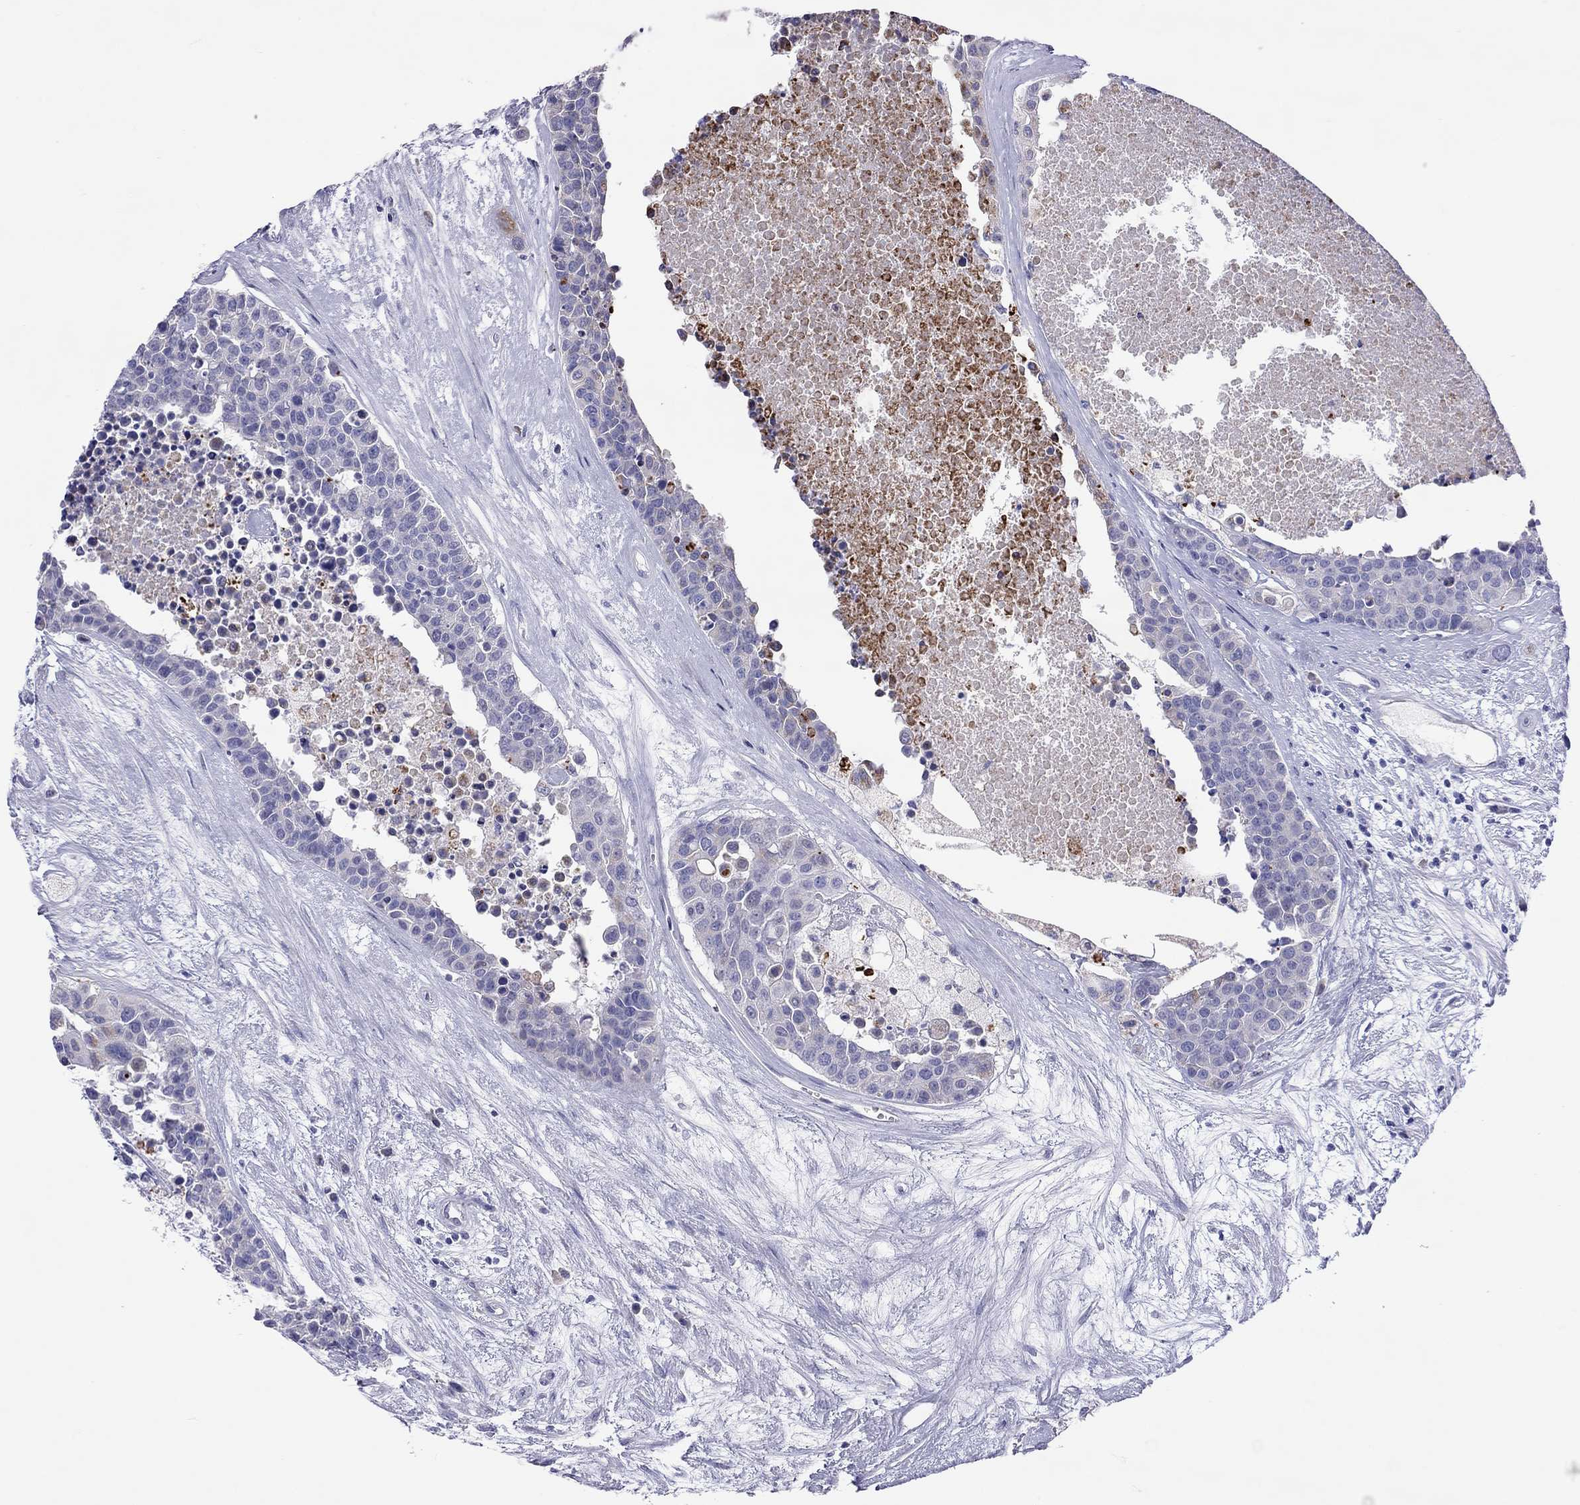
{"staining": {"intensity": "negative", "quantity": "none", "location": "none"}, "tissue": "carcinoid", "cell_type": "Tumor cells", "image_type": "cancer", "snomed": [{"axis": "morphology", "description": "Carcinoid, malignant, NOS"}, {"axis": "topography", "description": "Colon"}], "caption": "A high-resolution image shows immunohistochemistry staining of carcinoid, which shows no significant staining in tumor cells.", "gene": "COL9A1", "patient": {"sex": "male", "age": 81}}